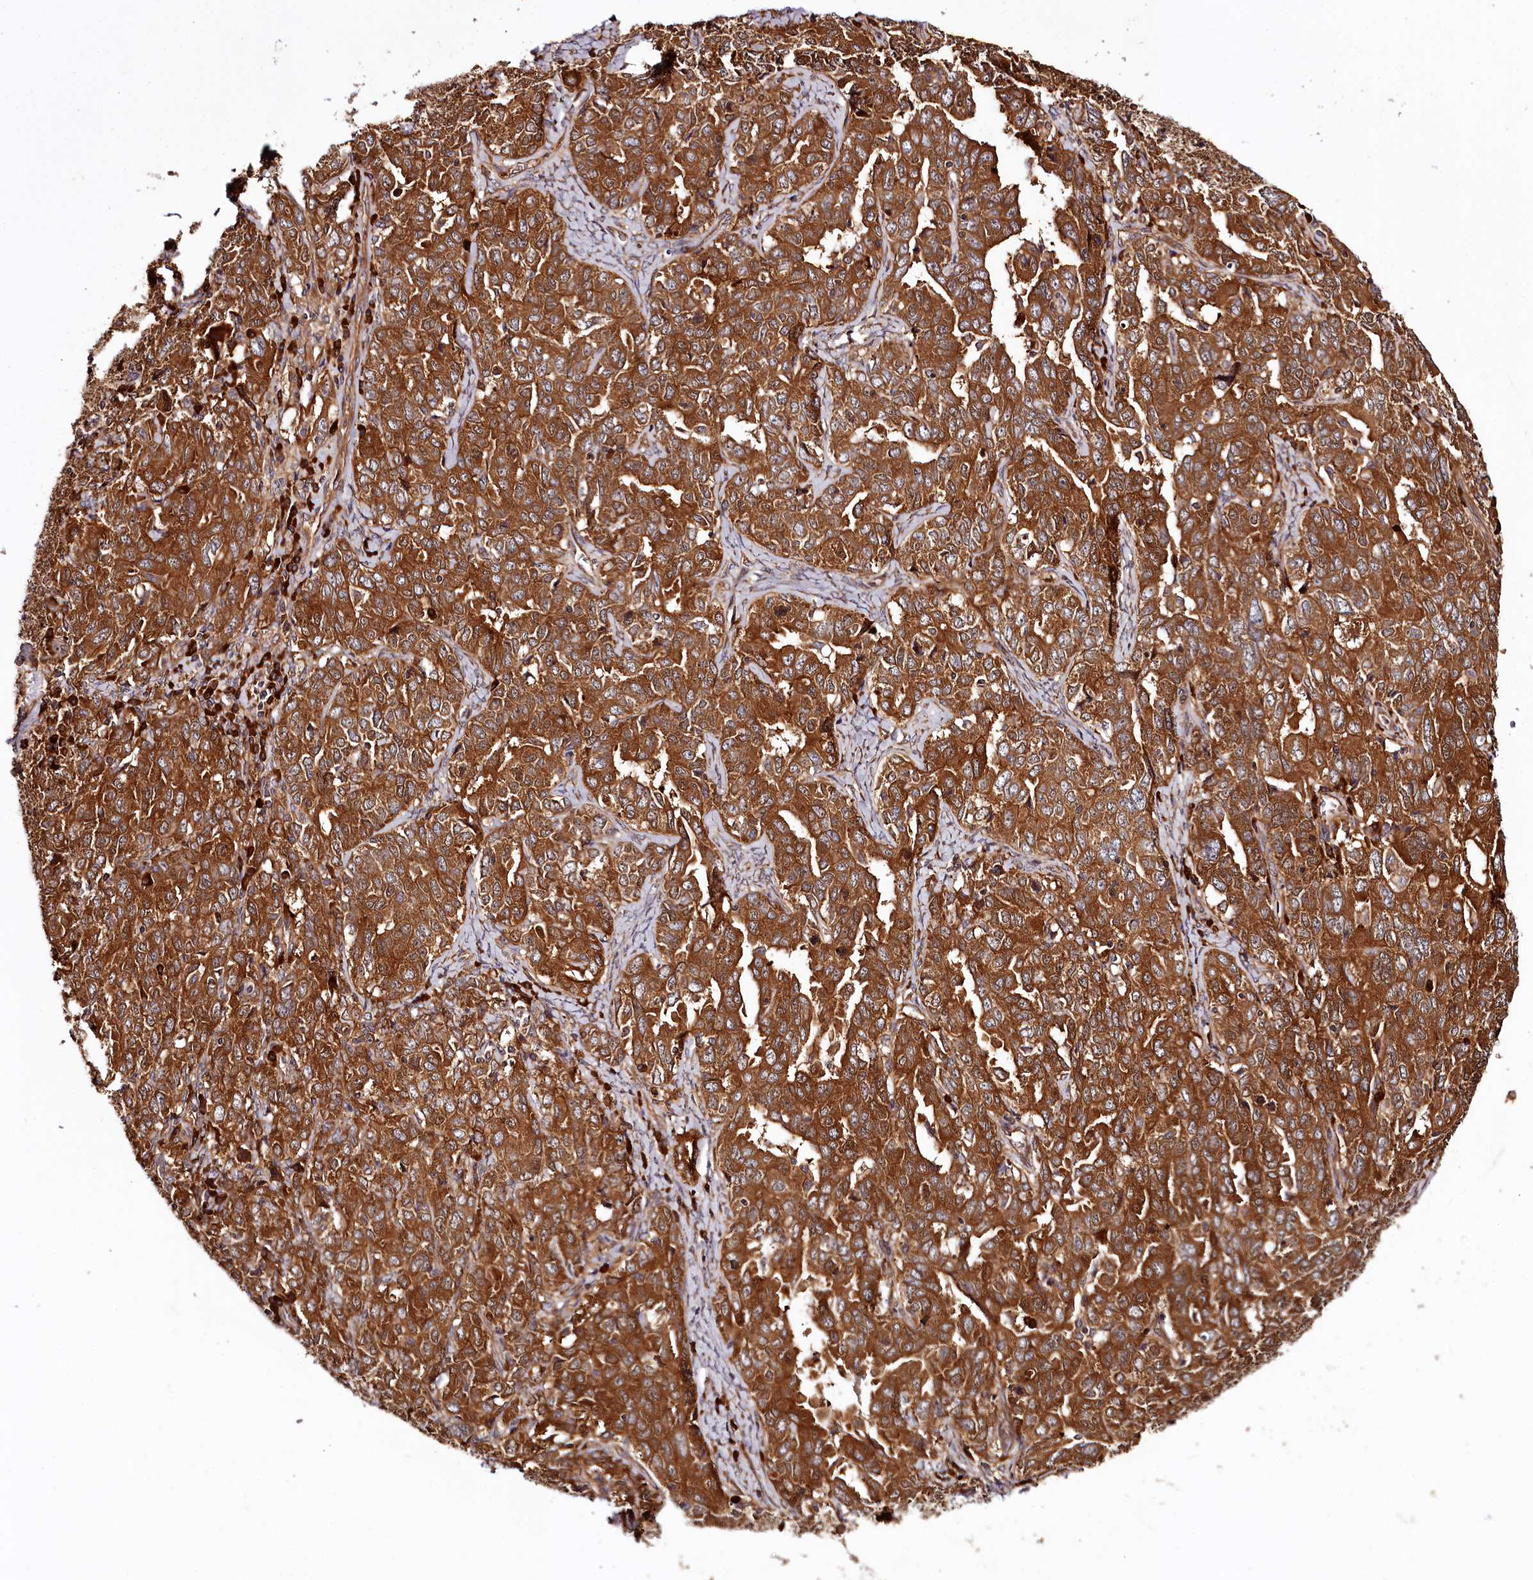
{"staining": {"intensity": "strong", "quantity": ">75%", "location": "cytoplasmic/membranous"}, "tissue": "ovarian cancer", "cell_type": "Tumor cells", "image_type": "cancer", "snomed": [{"axis": "morphology", "description": "Carcinoma, endometroid"}, {"axis": "topography", "description": "Ovary"}], "caption": "A brown stain shows strong cytoplasmic/membranous positivity of a protein in human ovarian cancer tumor cells.", "gene": "TARS1", "patient": {"sex": "female", "age": 62}}